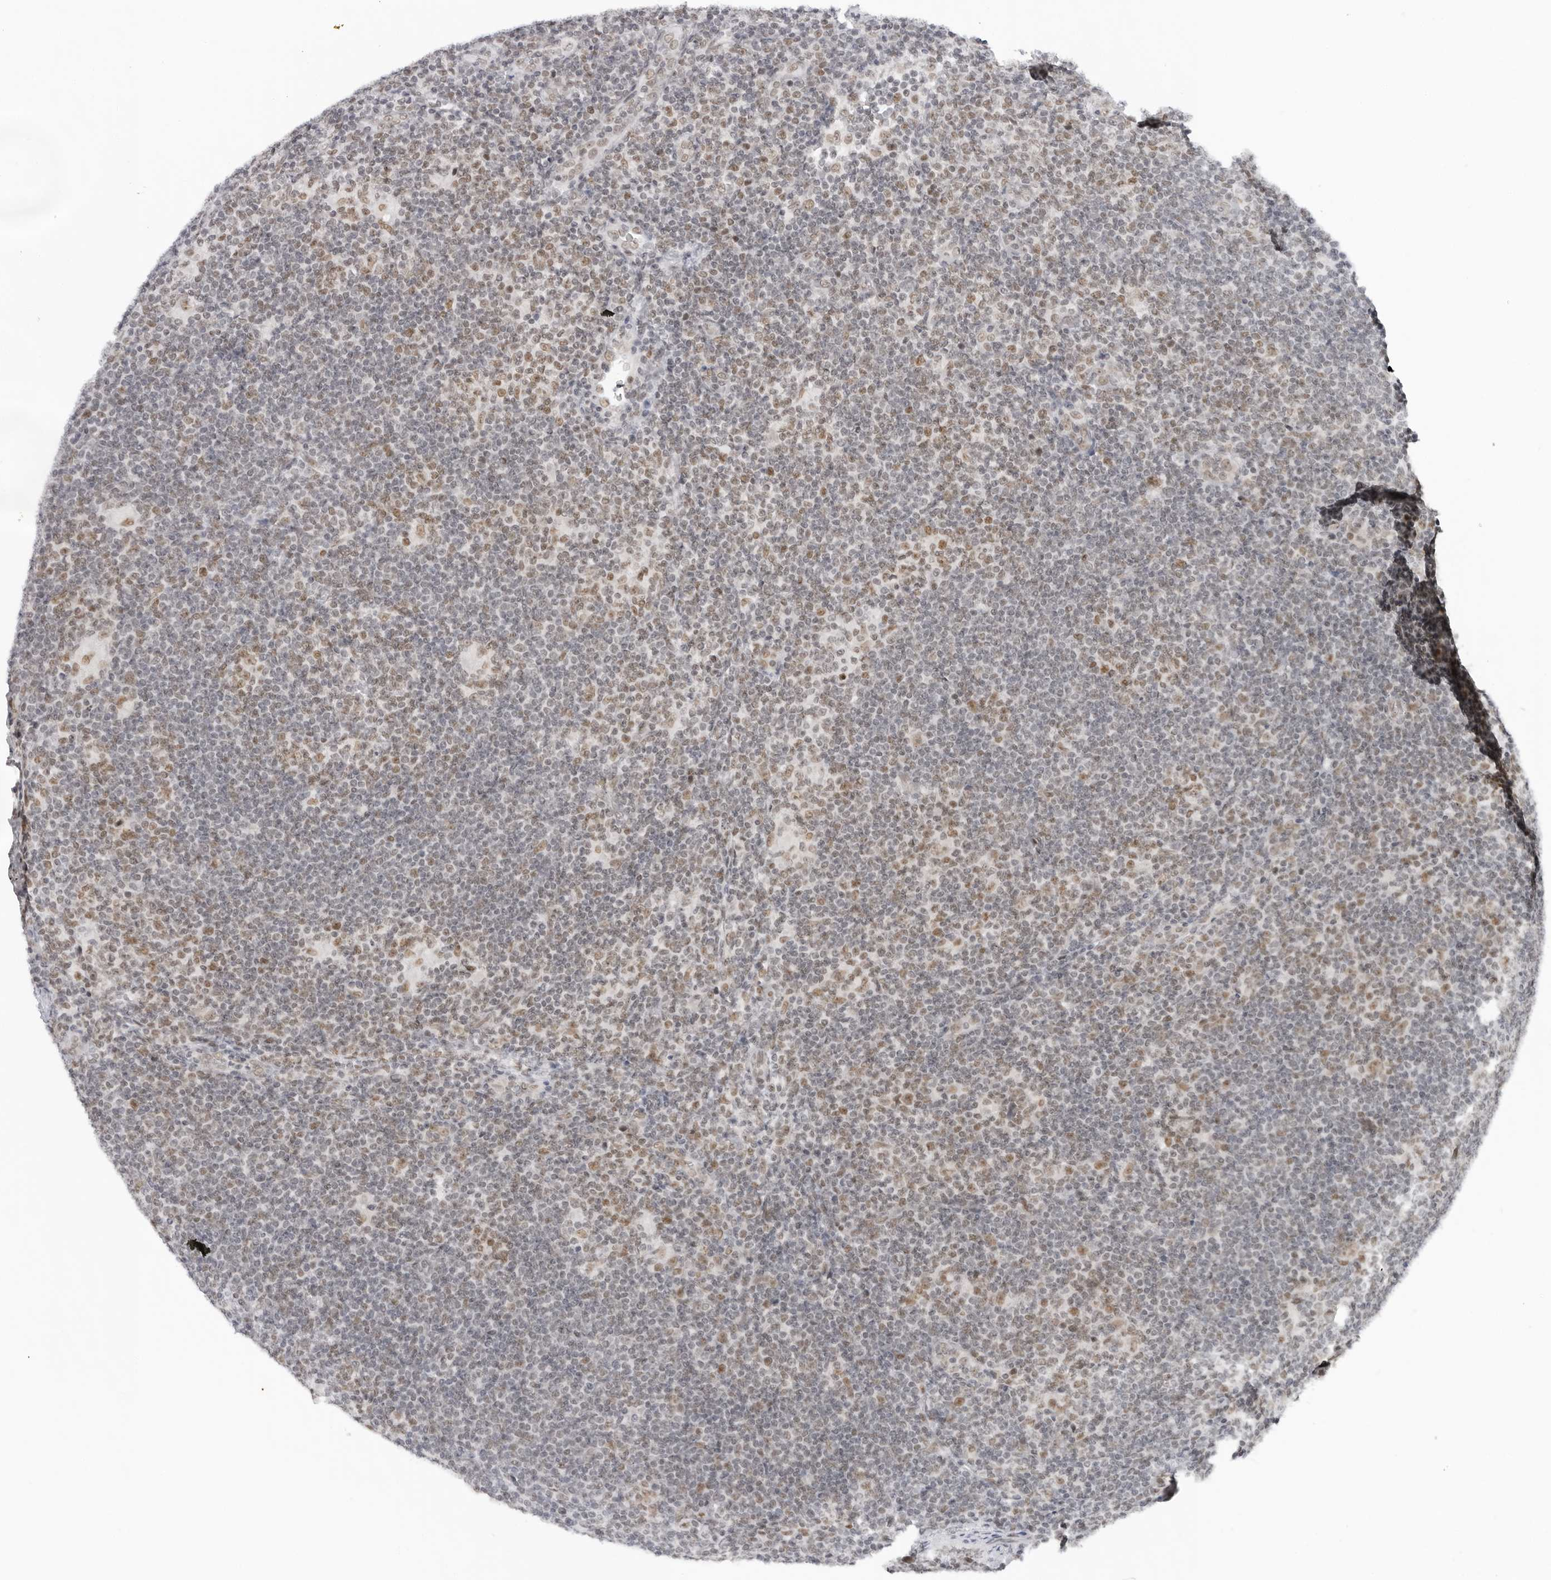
{"staining": {"intensity": "weak", "quantity": ">75%", "location": "nuclear"}, "tissue": "lymphoma", "cell_type": "Tumor cells", "image_type": "cancer", "snomed": [{"axis": "morphology", "description": "Hodgkin's disease, NOS"}, {"axis": "topography", "description": "Lymph node"}], "caption": "Tumor cells show weak nuclear expression in approximately >75% of cells in Hodgkin's disease. Using DAB (3,3'-diaminobenzidine) (brown) and hematoxylin (blue) stains, captured at high magnification using brightfield microscopy.", "gene": "FOXK2", "patient": {"sex": "female", "age": 57}}